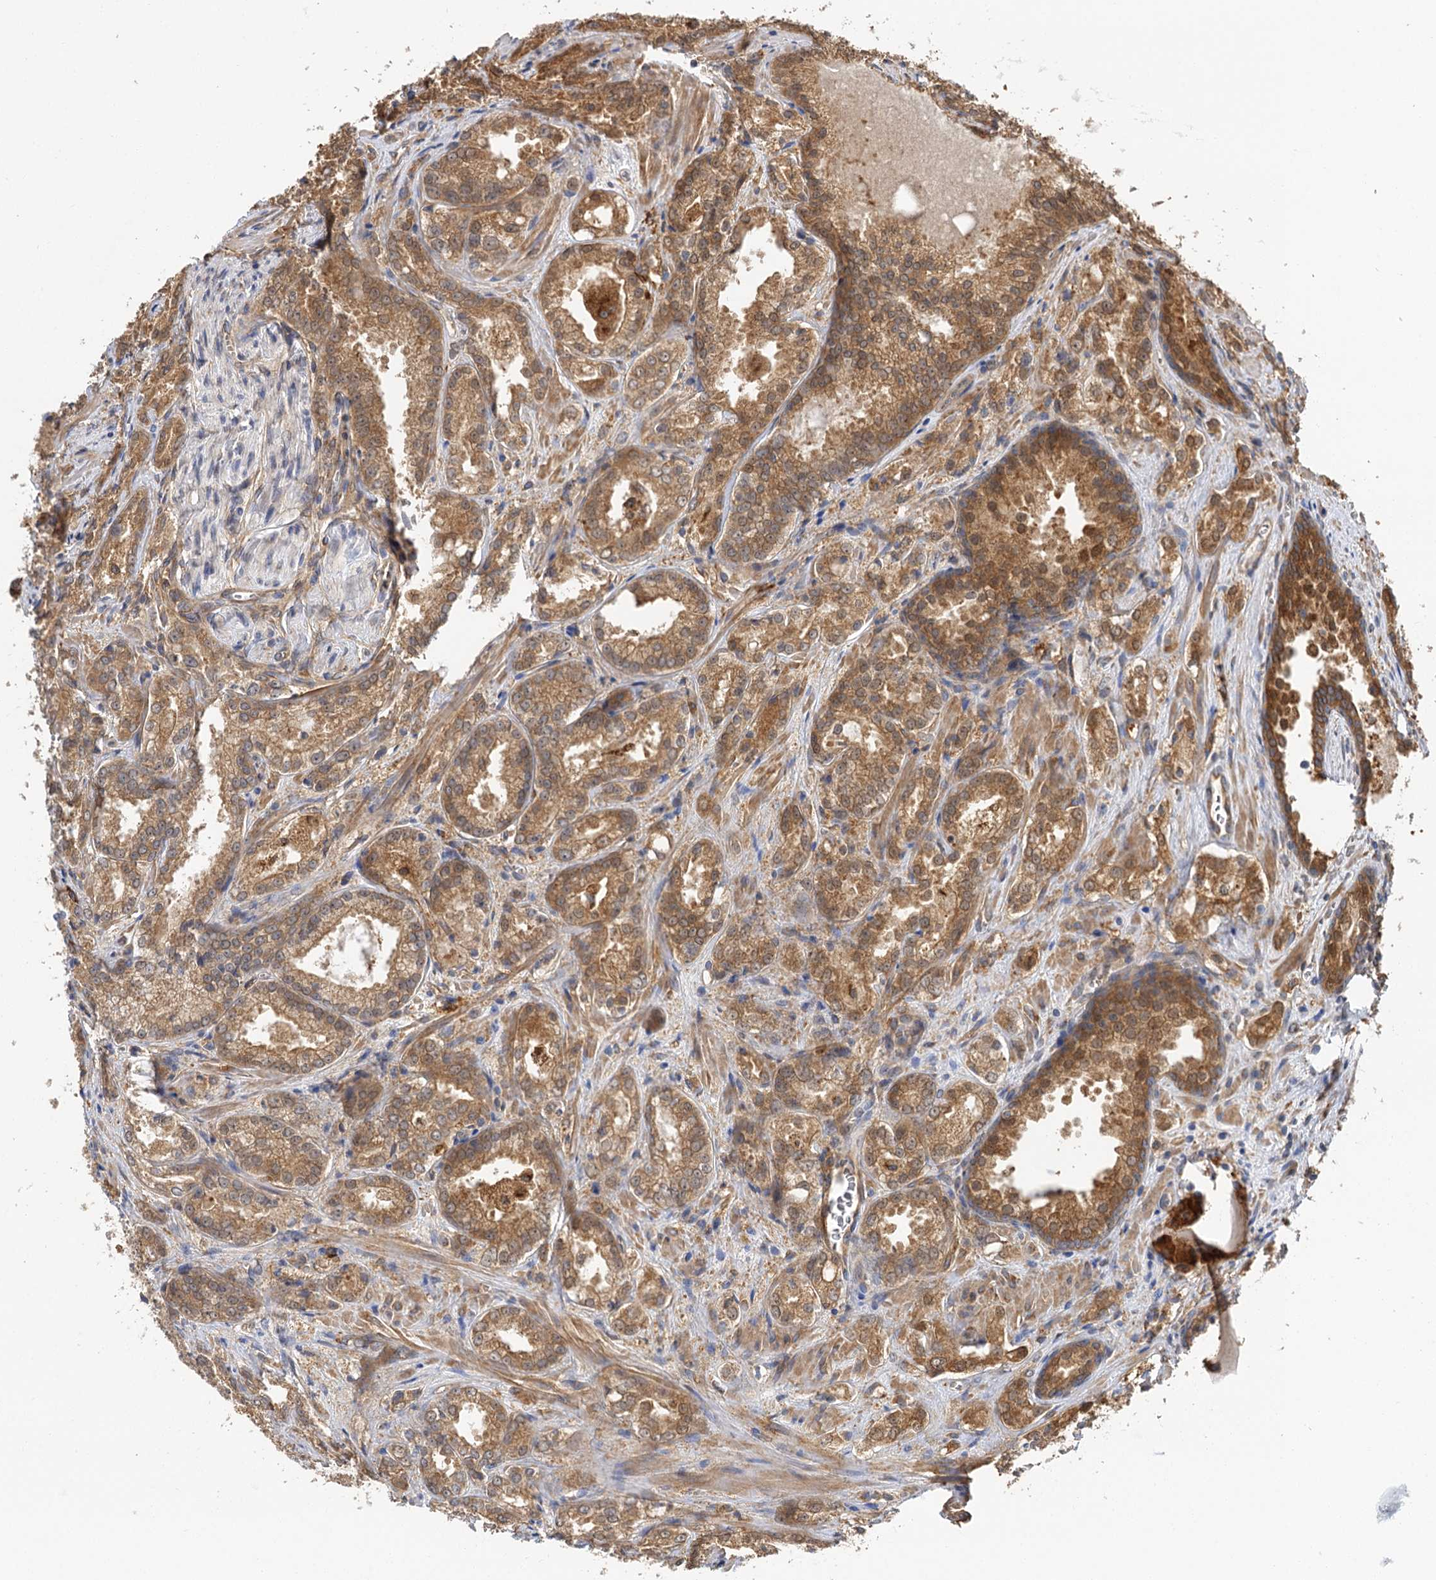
{"staining": {"intensity": "moderate", "quantity": ">75%", "location": "cytoplasmic/membranous"}, "tissue": "prostate cancer", "cell_type": "Tumor cells", "image_type": "cancer", "snomed": [{"axis": "morphology", "description": "Adenocarcinoma, Low grade"}, {"axis": "topography", "description": "Prostate"}], "caption": "A photomicrograph of human prostate cancer (adenocarcinoma (low-grade)) stained for a protein displays moderate cytoplasmic/membranous brown staining in tumor cells.", "gene": "PPIP5K2", "patient": {"sex": "male", "age": 47}}